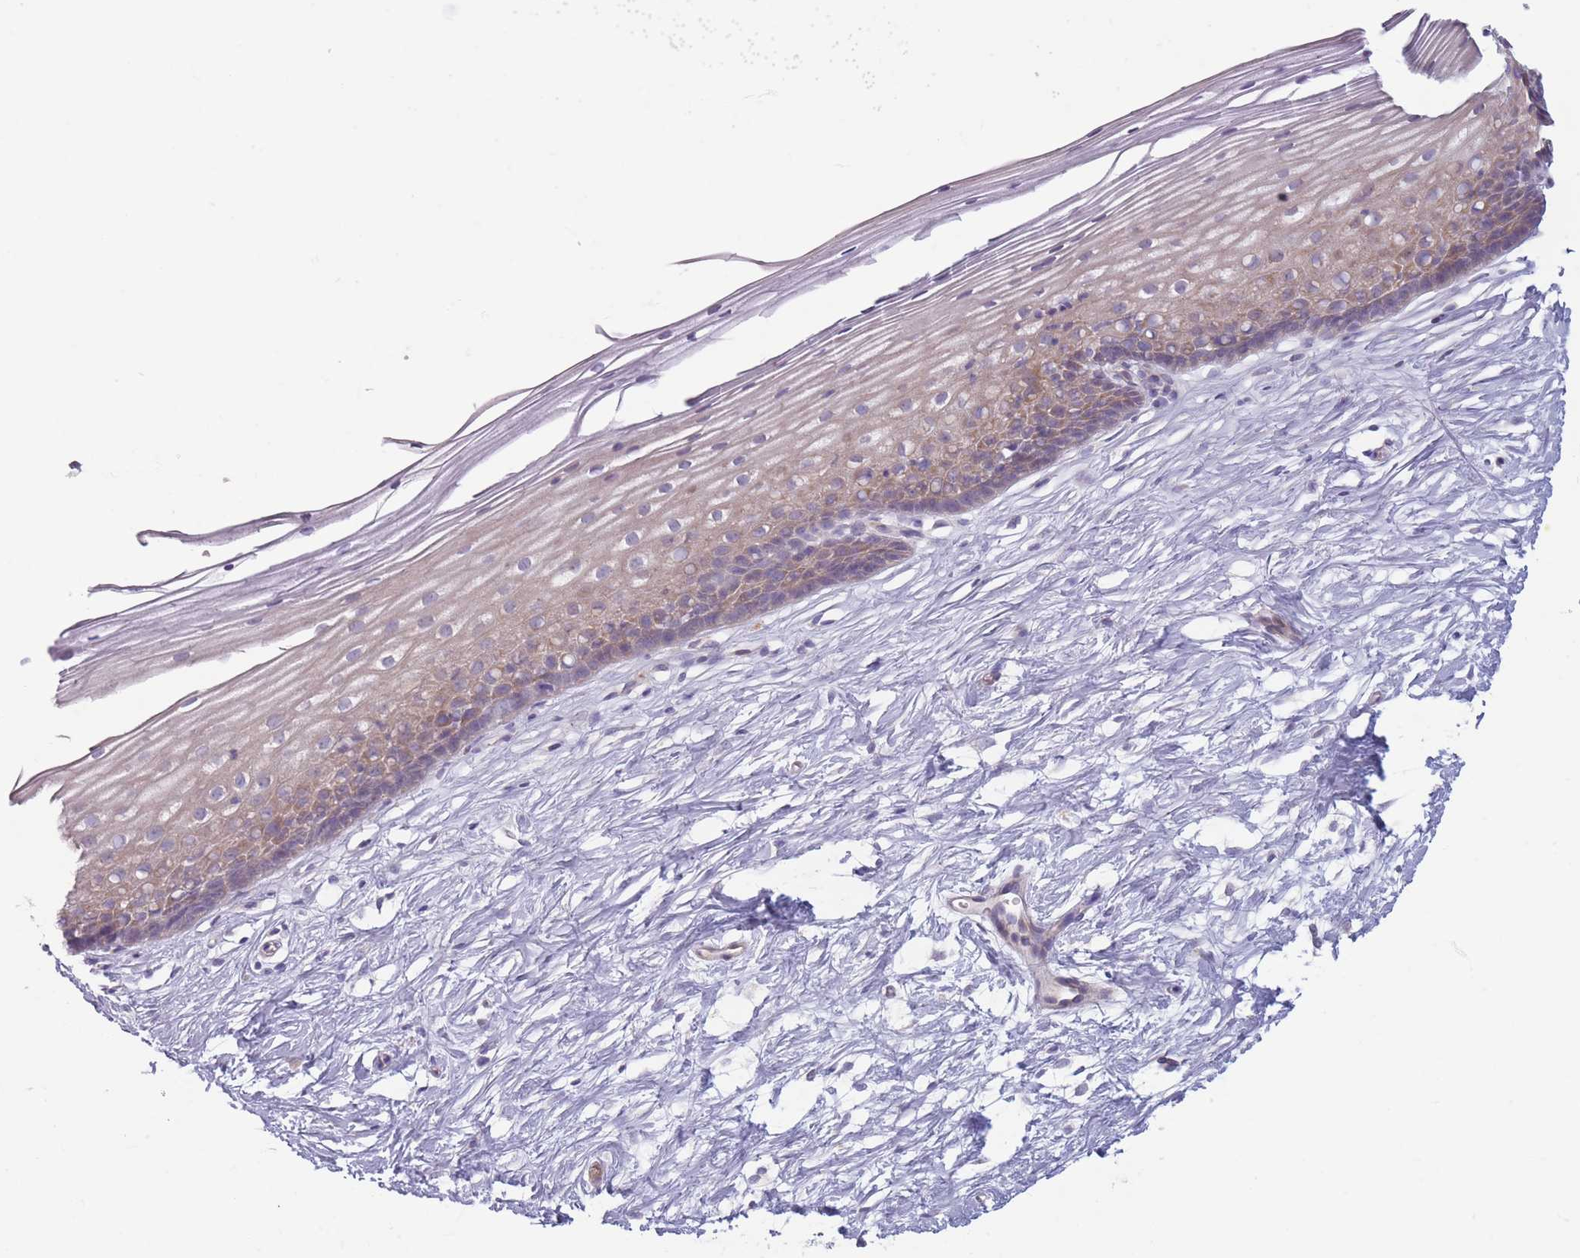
{"staining": {"intensity": "weak", "quantity": "<25%", "location": "cytoplasmic/membranous"}, "tissue": "cervix", "cell_type": "Glandular cells", "image_type": "normal", "snomed": [{"axis": "morphology", "description": "Normal tissue, NOS"}, {"axis": "topography", "description": "Cervix"}], "caption": "Histopathology image shows no significant protein positivity in glandular cells of benign cervix. Nuclei are stained in blue.", "gene": "PNPLA5", "patient": {"sex": "female", "age": 40}}